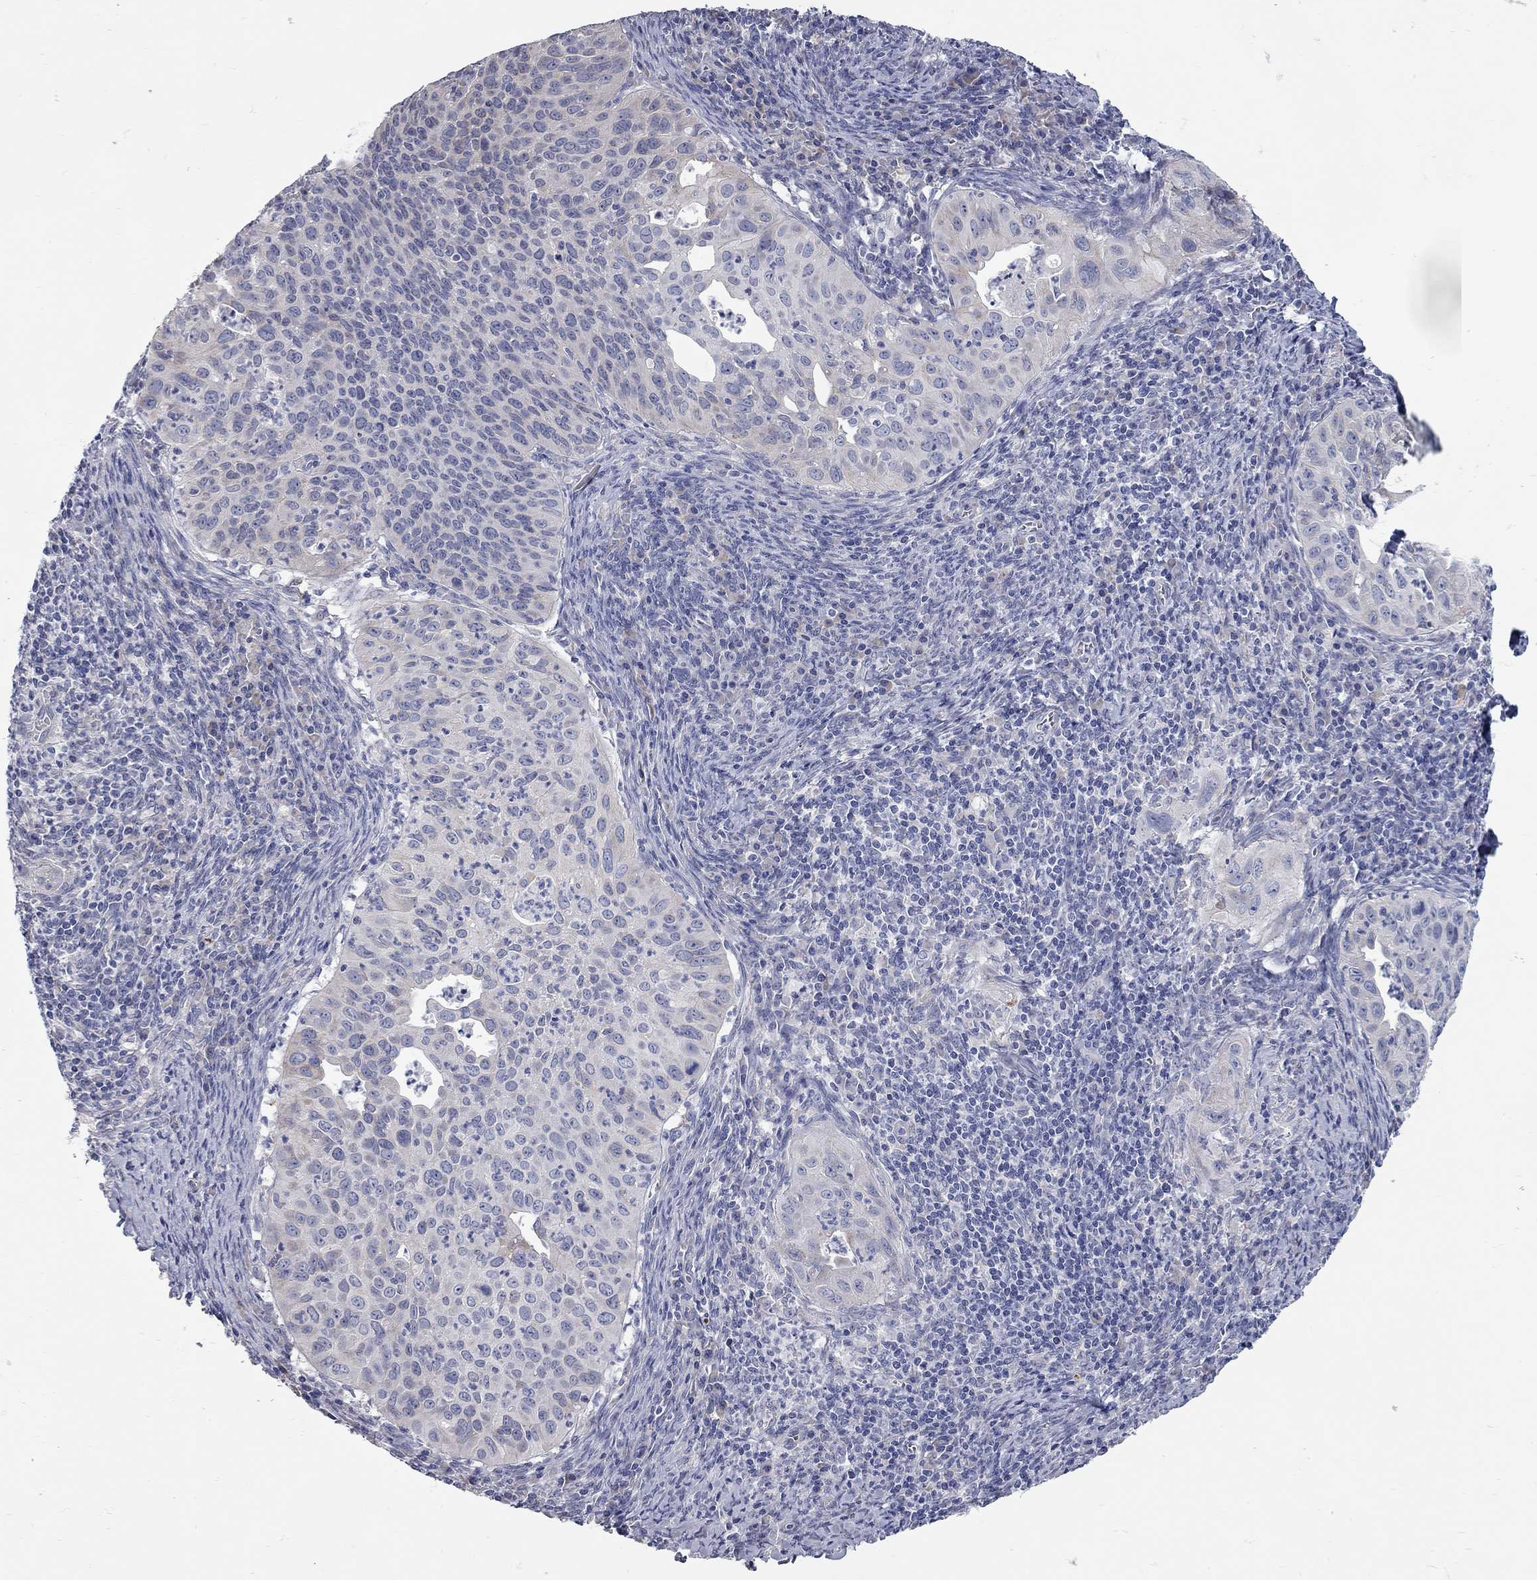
{"staining": {"intensity": "negative", "quantity": "none", "location": "none"}, "tissue": "cervical cancer", "cell_type": "Tumor cells", "image_type": "cancer", "snomed": [{"axis": "morphology", "description": "Squamous cell carcinoma, NOS"}, {"axis": "topography", "description": "Cervix"}], "caption": "Immunohistochemical staining of cervical cancer (squamous cell carcinoma) exhibits no significant staining in tumor cells.", "gene": "XAGE2", "patient": {"sex": "female", "age": 26}}